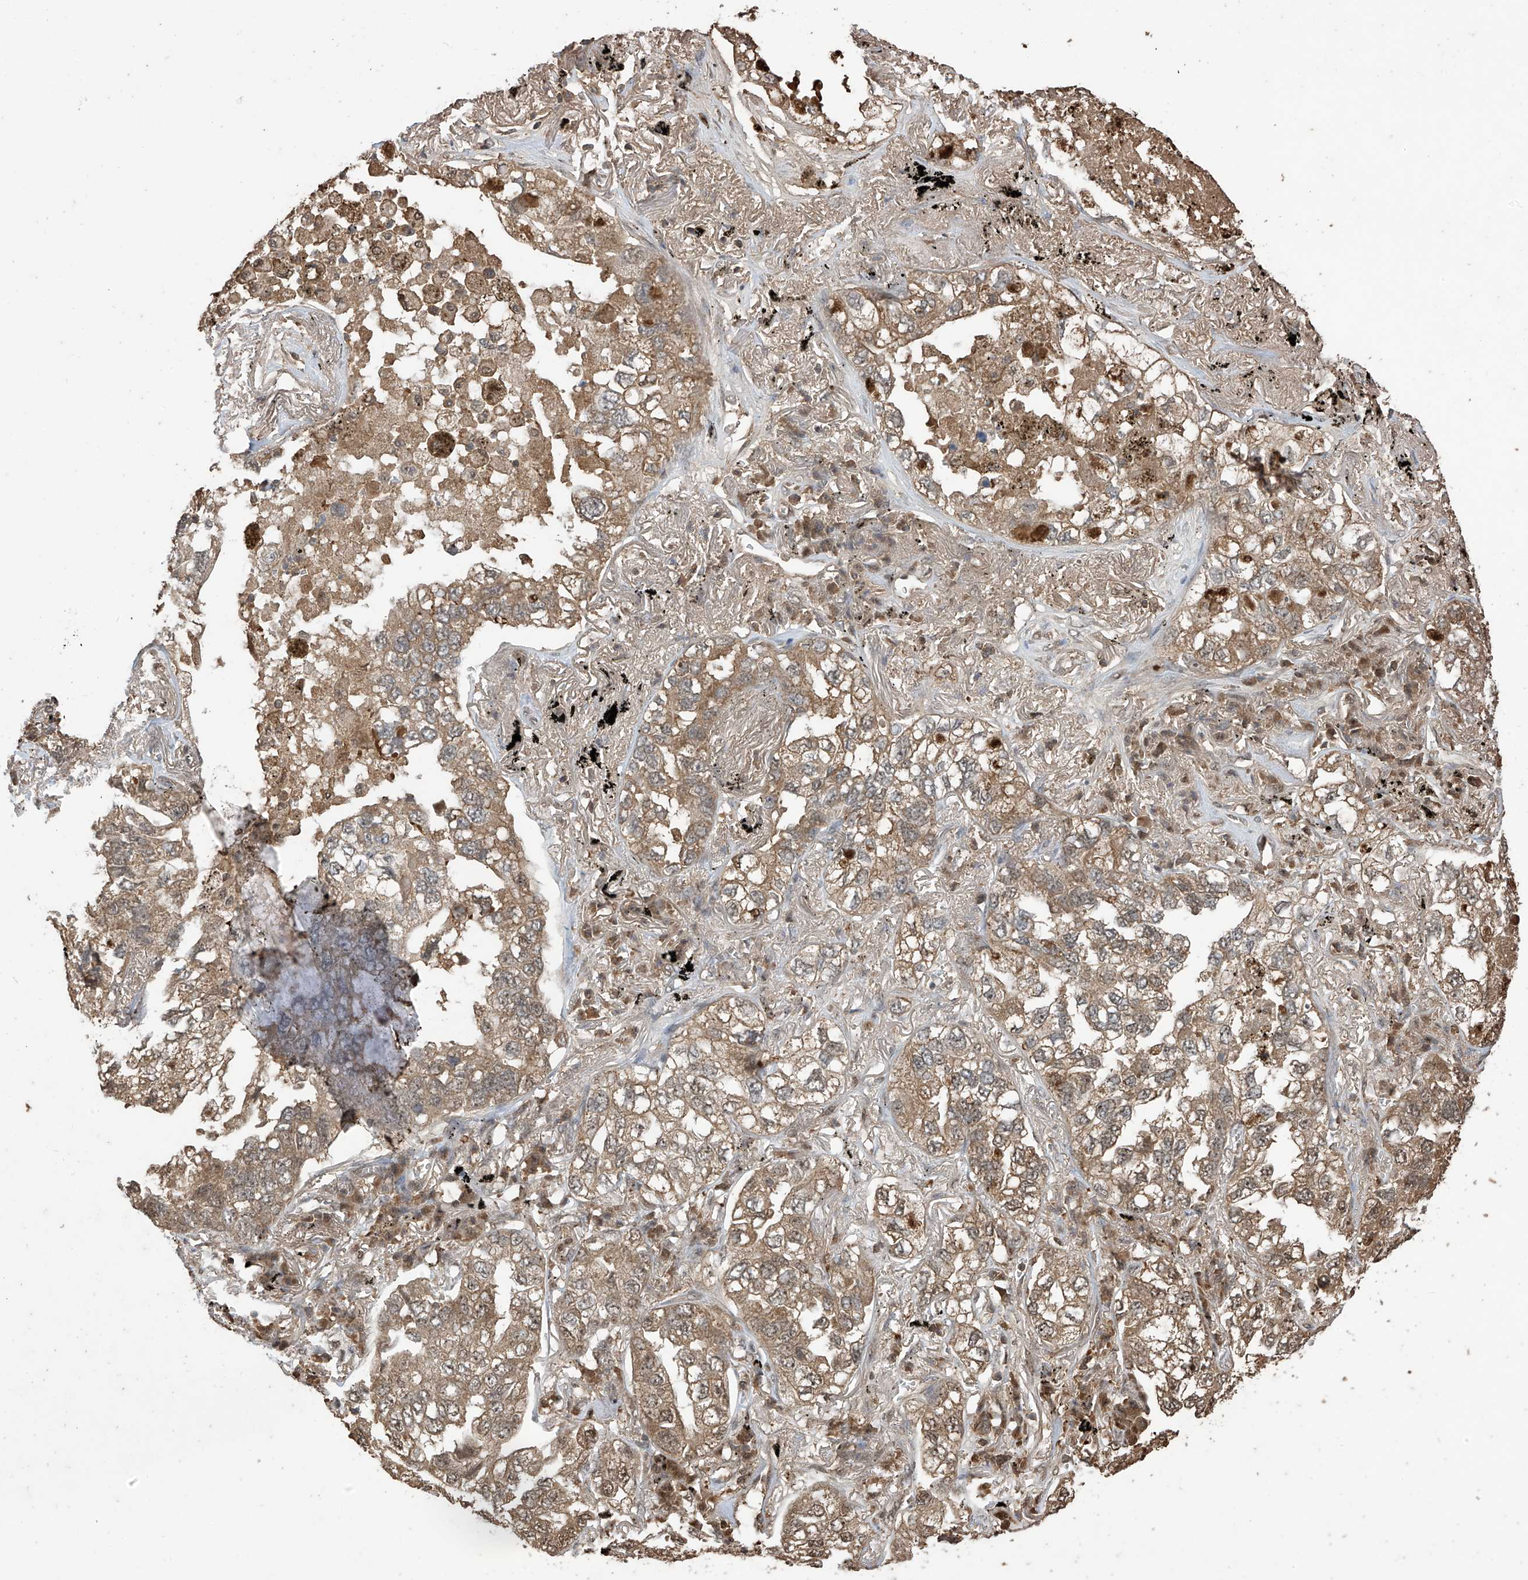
{"staining": {"intensity": "moderate", "quantity": ">75%", "location": "cytoplasmic/membranous"}, "tissue": "lung cancer", "cell_type": "Tumor cells", "image_type": "cancer", "snomed": [{"axis": "morphology", "description": "Adenocarcinoma, NOS"}, {"axis": "topography", "description": "Lung"}], "caption": "Adenocarcinoma (lung) stained with a protein marker reveals moderate staining in tumor cells.", "gene": "PNPT1", "patient": {"sex": "male", "age": 65}}